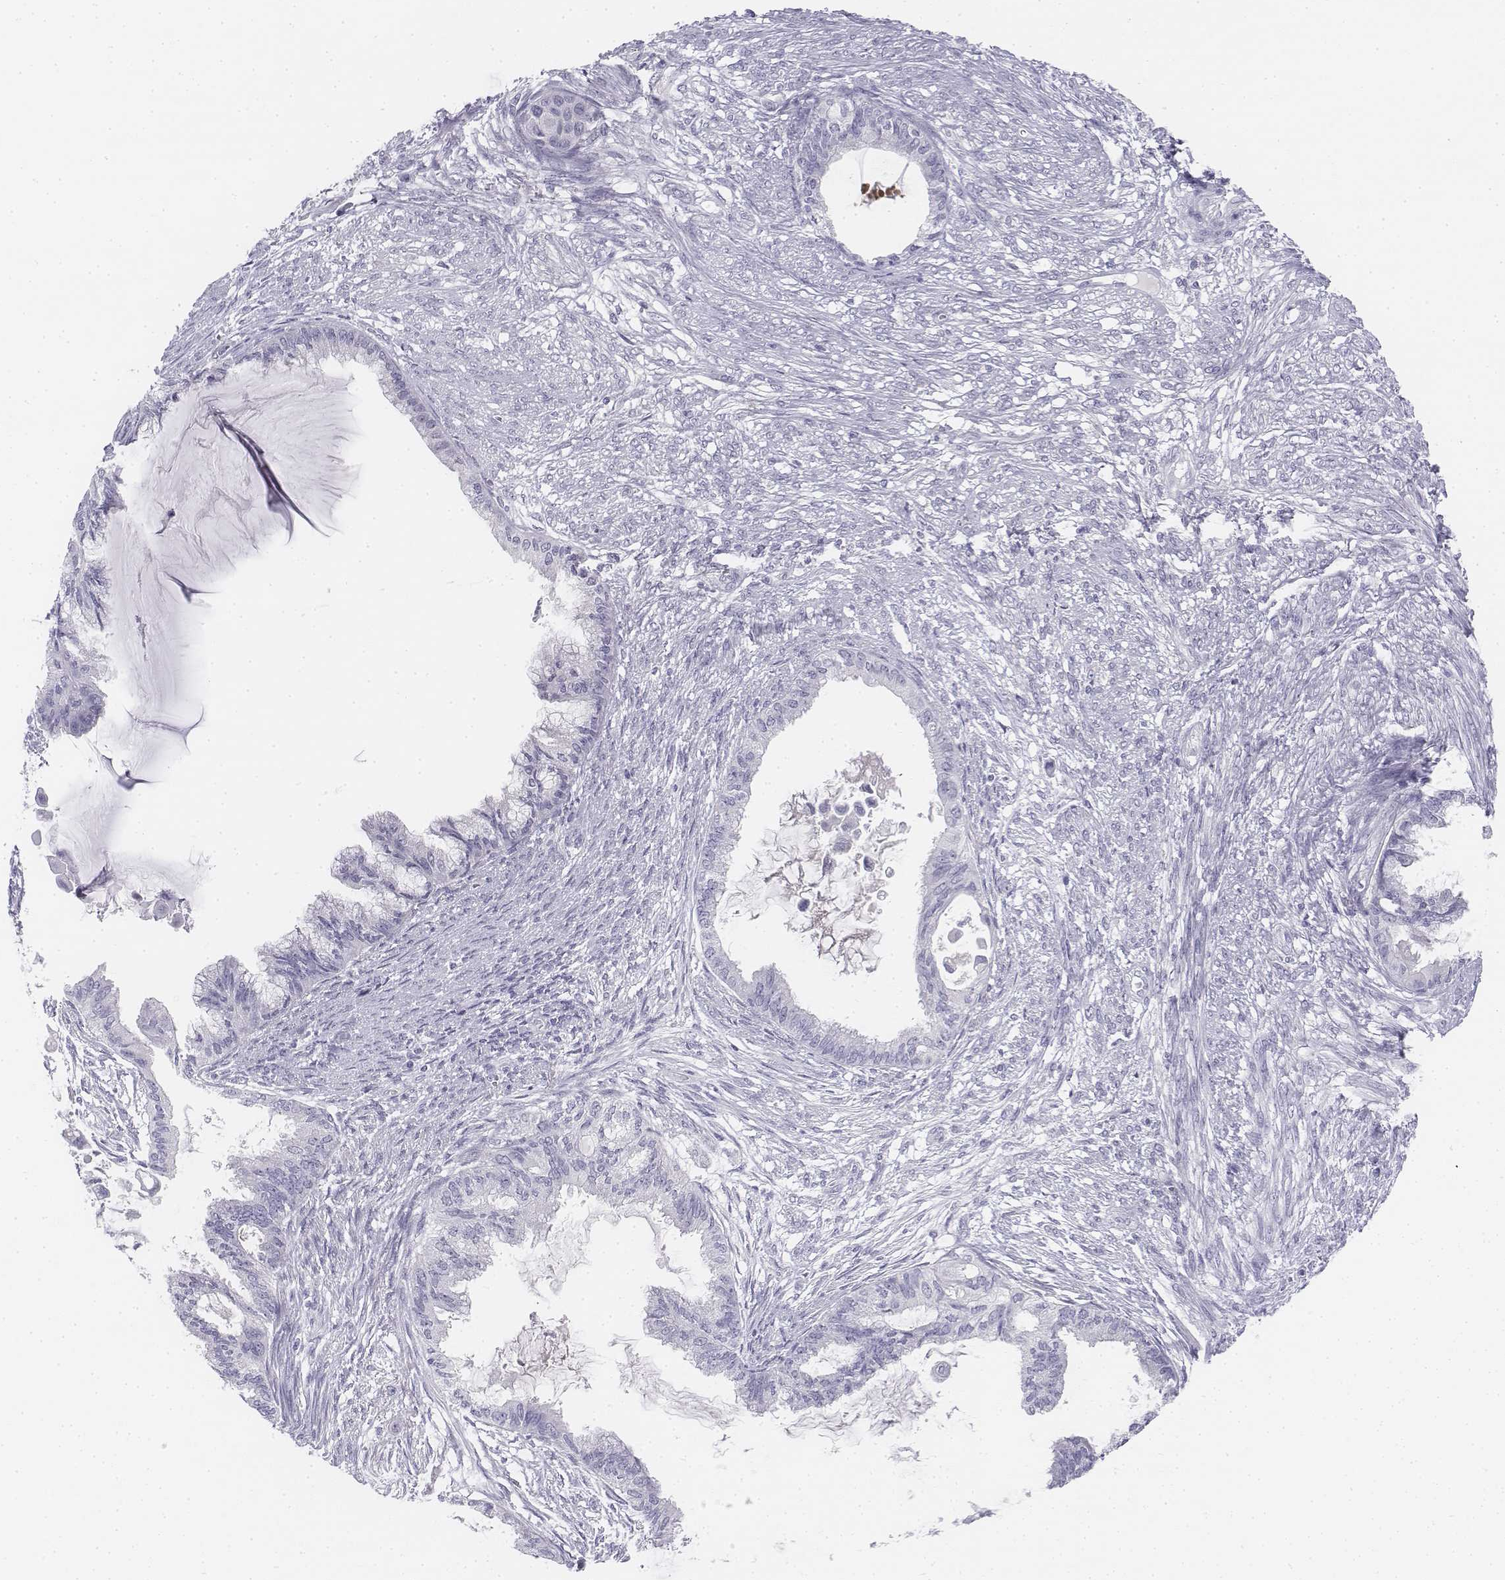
{"staining": {"intensity": "negative", "quantity": "none", "location": "none"}, "tissue": "endometrial cancer", "cell_type": "Tumor cells", "image_type": "cancer", "snomed": [{"axis": "morphology", "description": "Adenocarcinoma, NOS"}, {"axis": "topography", "description": "Endometrium"}], "caption": "Human endometrial cancer stained for a protein using IHC exhibits no expression in tumor cells.", "gene": "TH", "patient": {"sex": "female", "age": 86}}